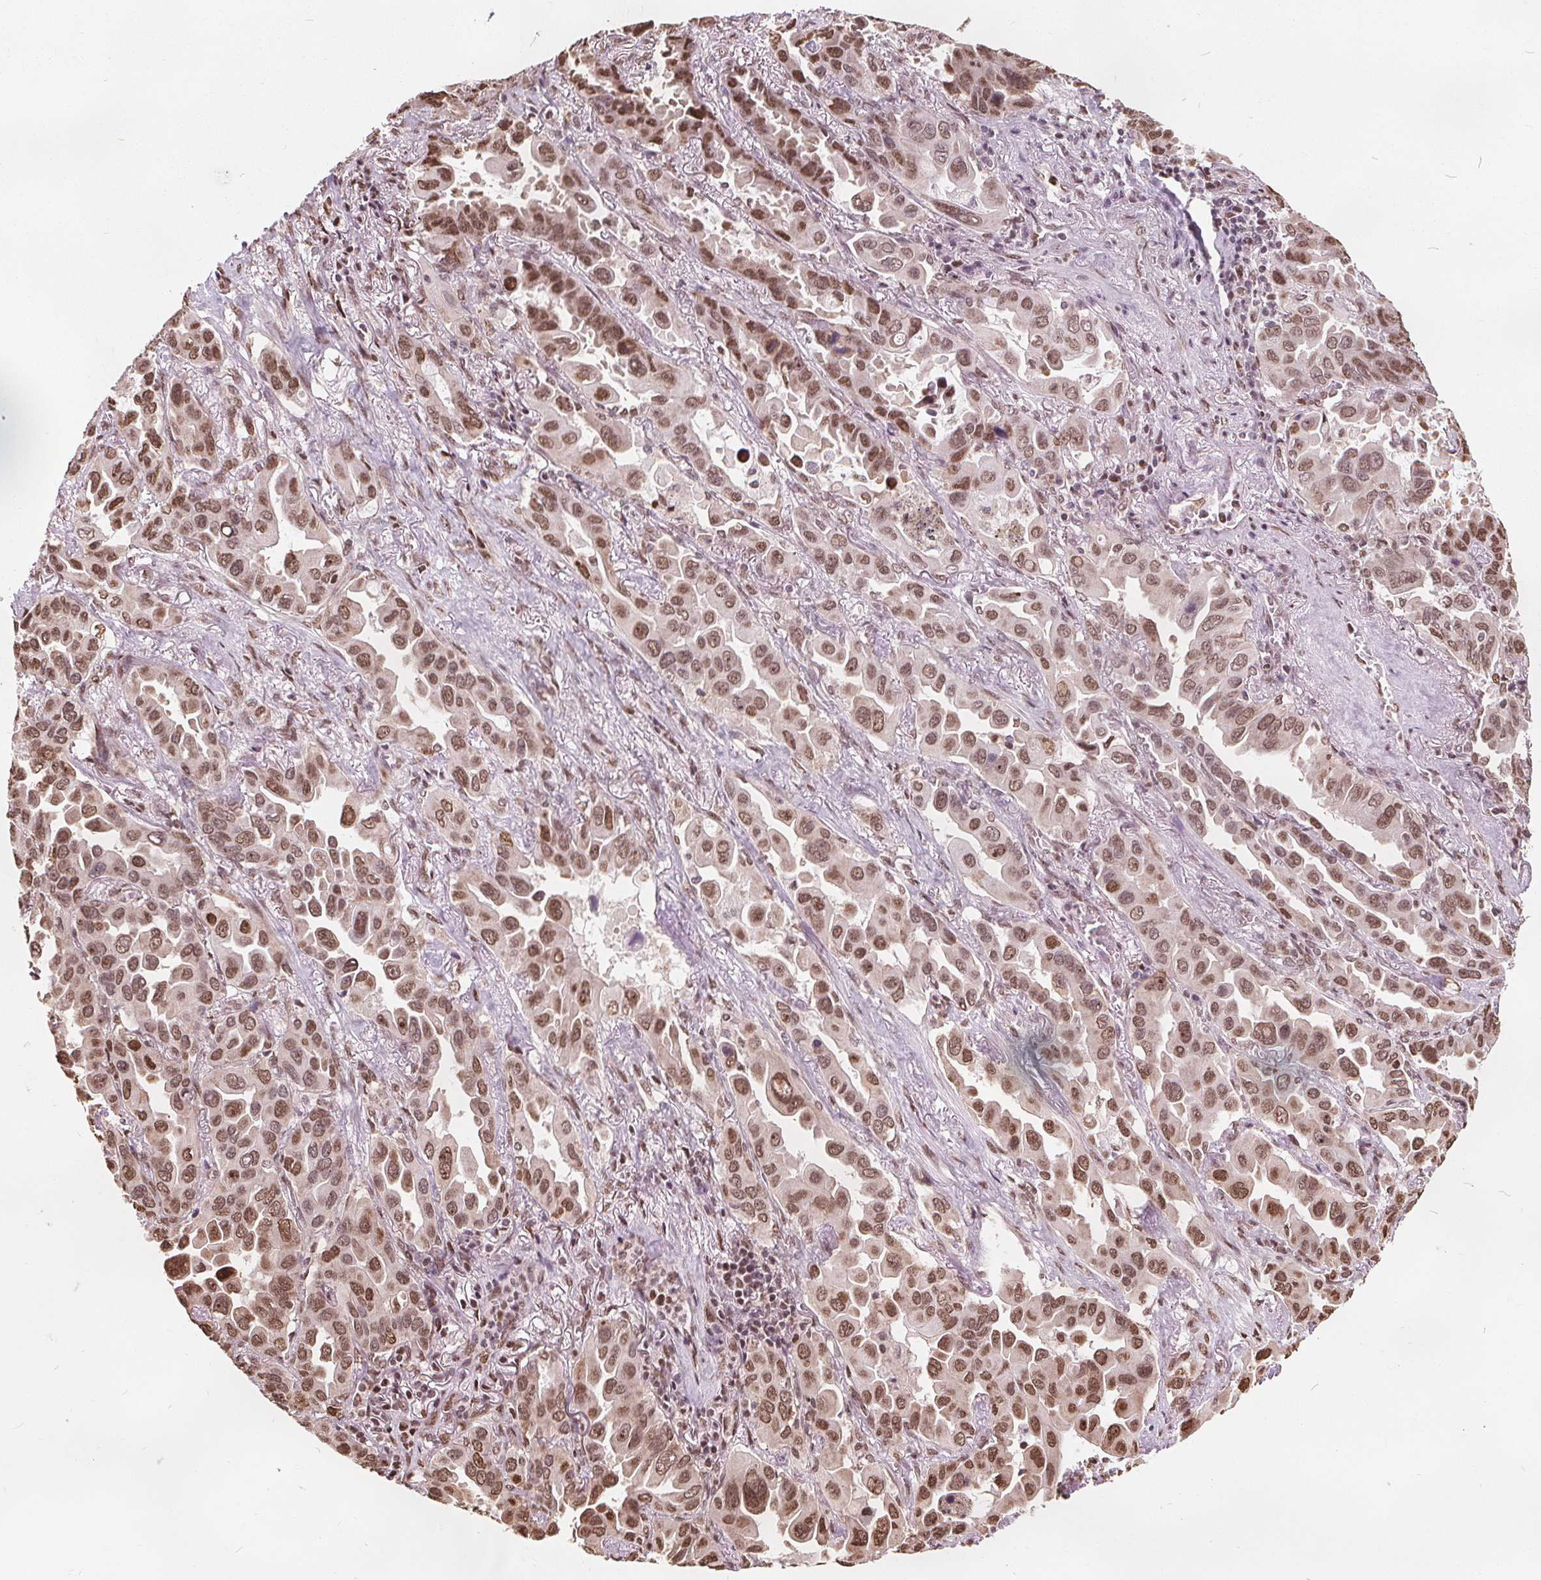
{"staining": {"intensity": "moderate", "quantity": ">75%", "location": "nuclear"}, "tissue": "lung cancer", "cell_type": "Tumor cells", "image_type": "cancer", "snomed": [{"axis": "morphology", "description": "Adenocarcinoma, NOS"}, {"axis": "topography", "description": "Lung"}], "caption": "Immunohistochemistry (IHC) (DAB) staining of human adenocarcinoma (lung) displays moderate nuclear protein staining in approximately >75% of tumor cells. (DAB (3,3'-diaminobenzidine) IHC, brown staining for protein, blue staining for nuclei).", "gene": "ISLR2", "patient": {"sex": "male", "age": 64}}